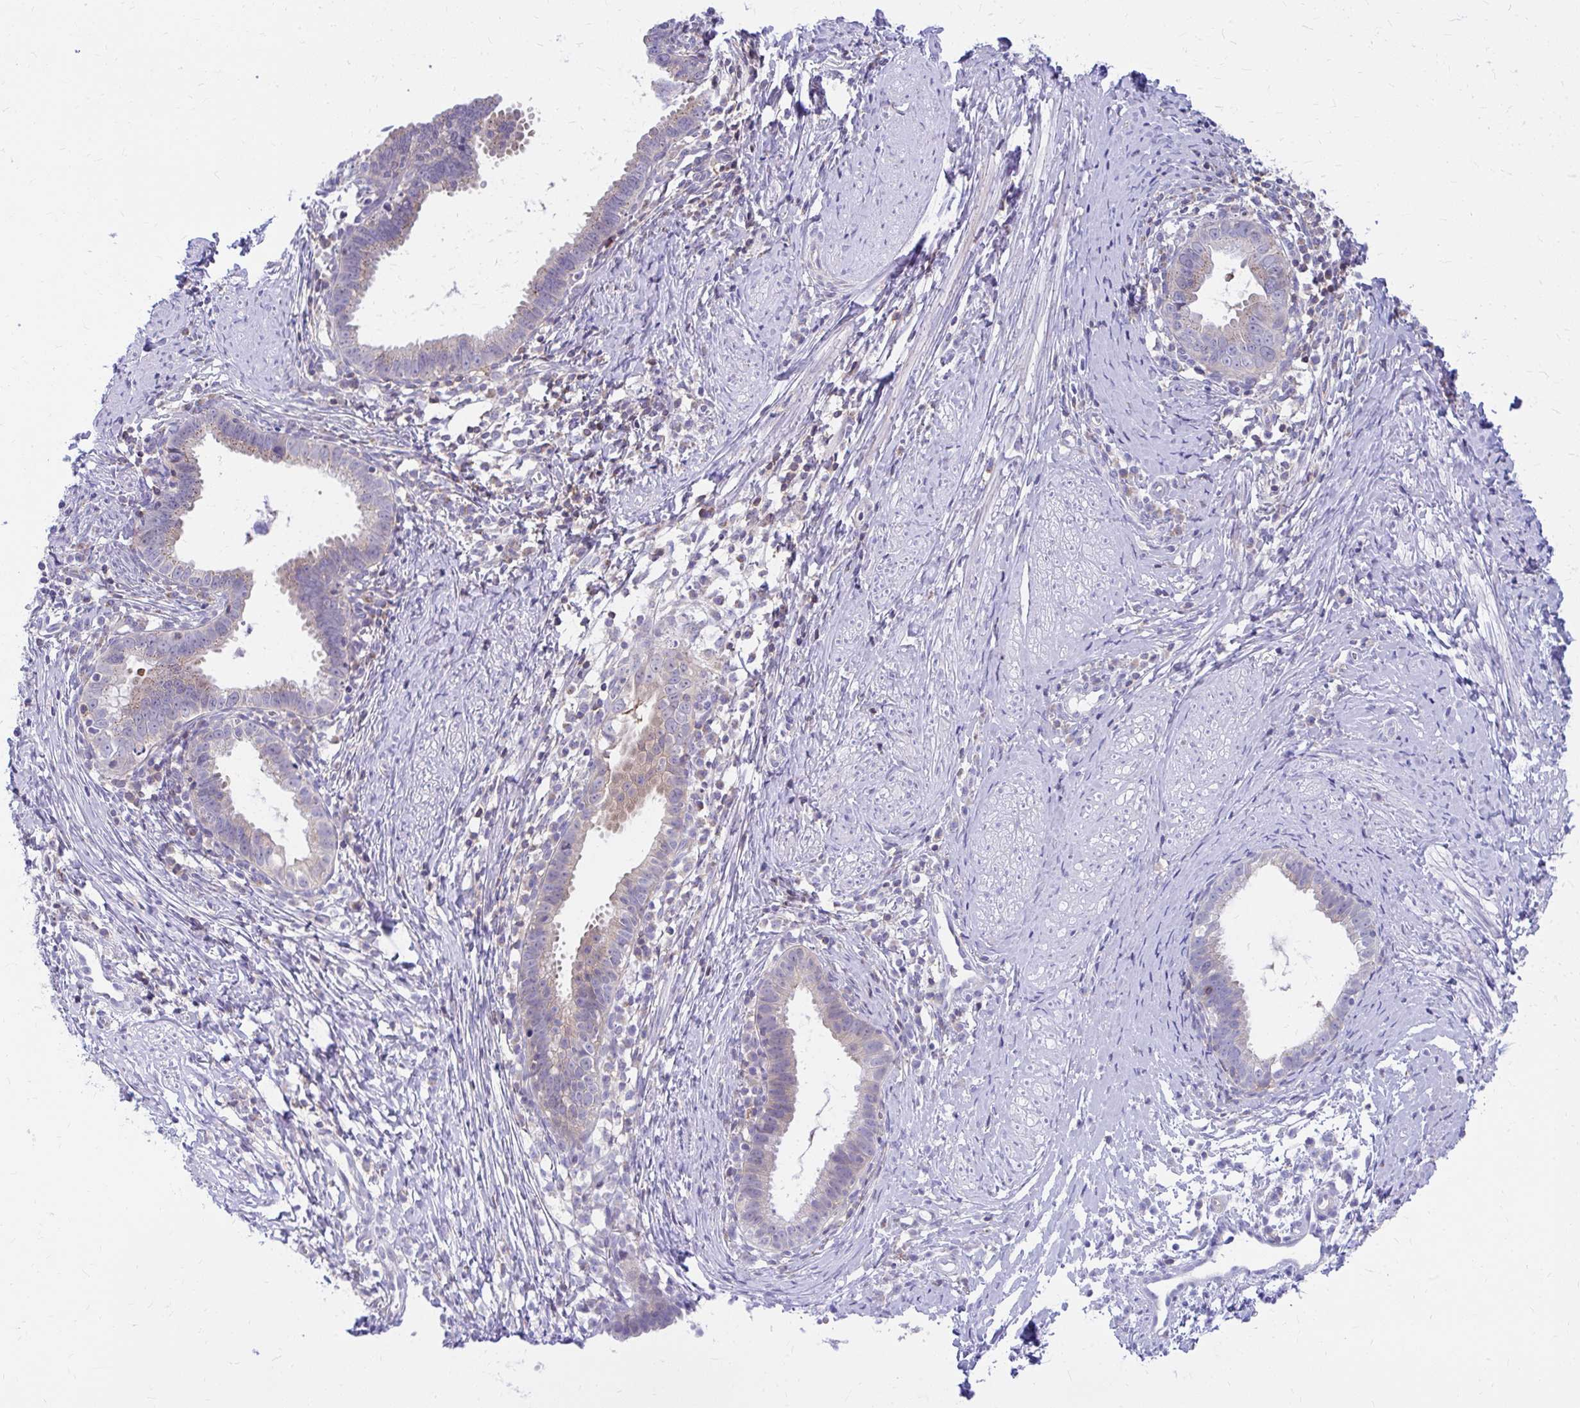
{"staining": {"intensity": "weak", "quantity": "25%-75%", "location": "cytoplasmic/membranous"}, "tissue": "cervical cancer", "cell_type": "Tumor cells", "image_type": "cancer", "snomed": [{"axis": "morphology", "description": "Adenocarcinoma, NOS"}, {"axis": "topography", "description": "Cervix"}], "caption": "Cervical cancer (adenocarcinoma) tissue exhibits weak cytoplasmic/membranous staining in about 25%-75% of tumor cells, visualized by immunohistochemistry. Using DAB (3,3'-diaminobenzidine) (brown) and hematoxylin (blue) stains, captured at high magnification using brightfield microscopy.", "gene": "RADIL", "patient": {"sex": "female", "age": 36}}